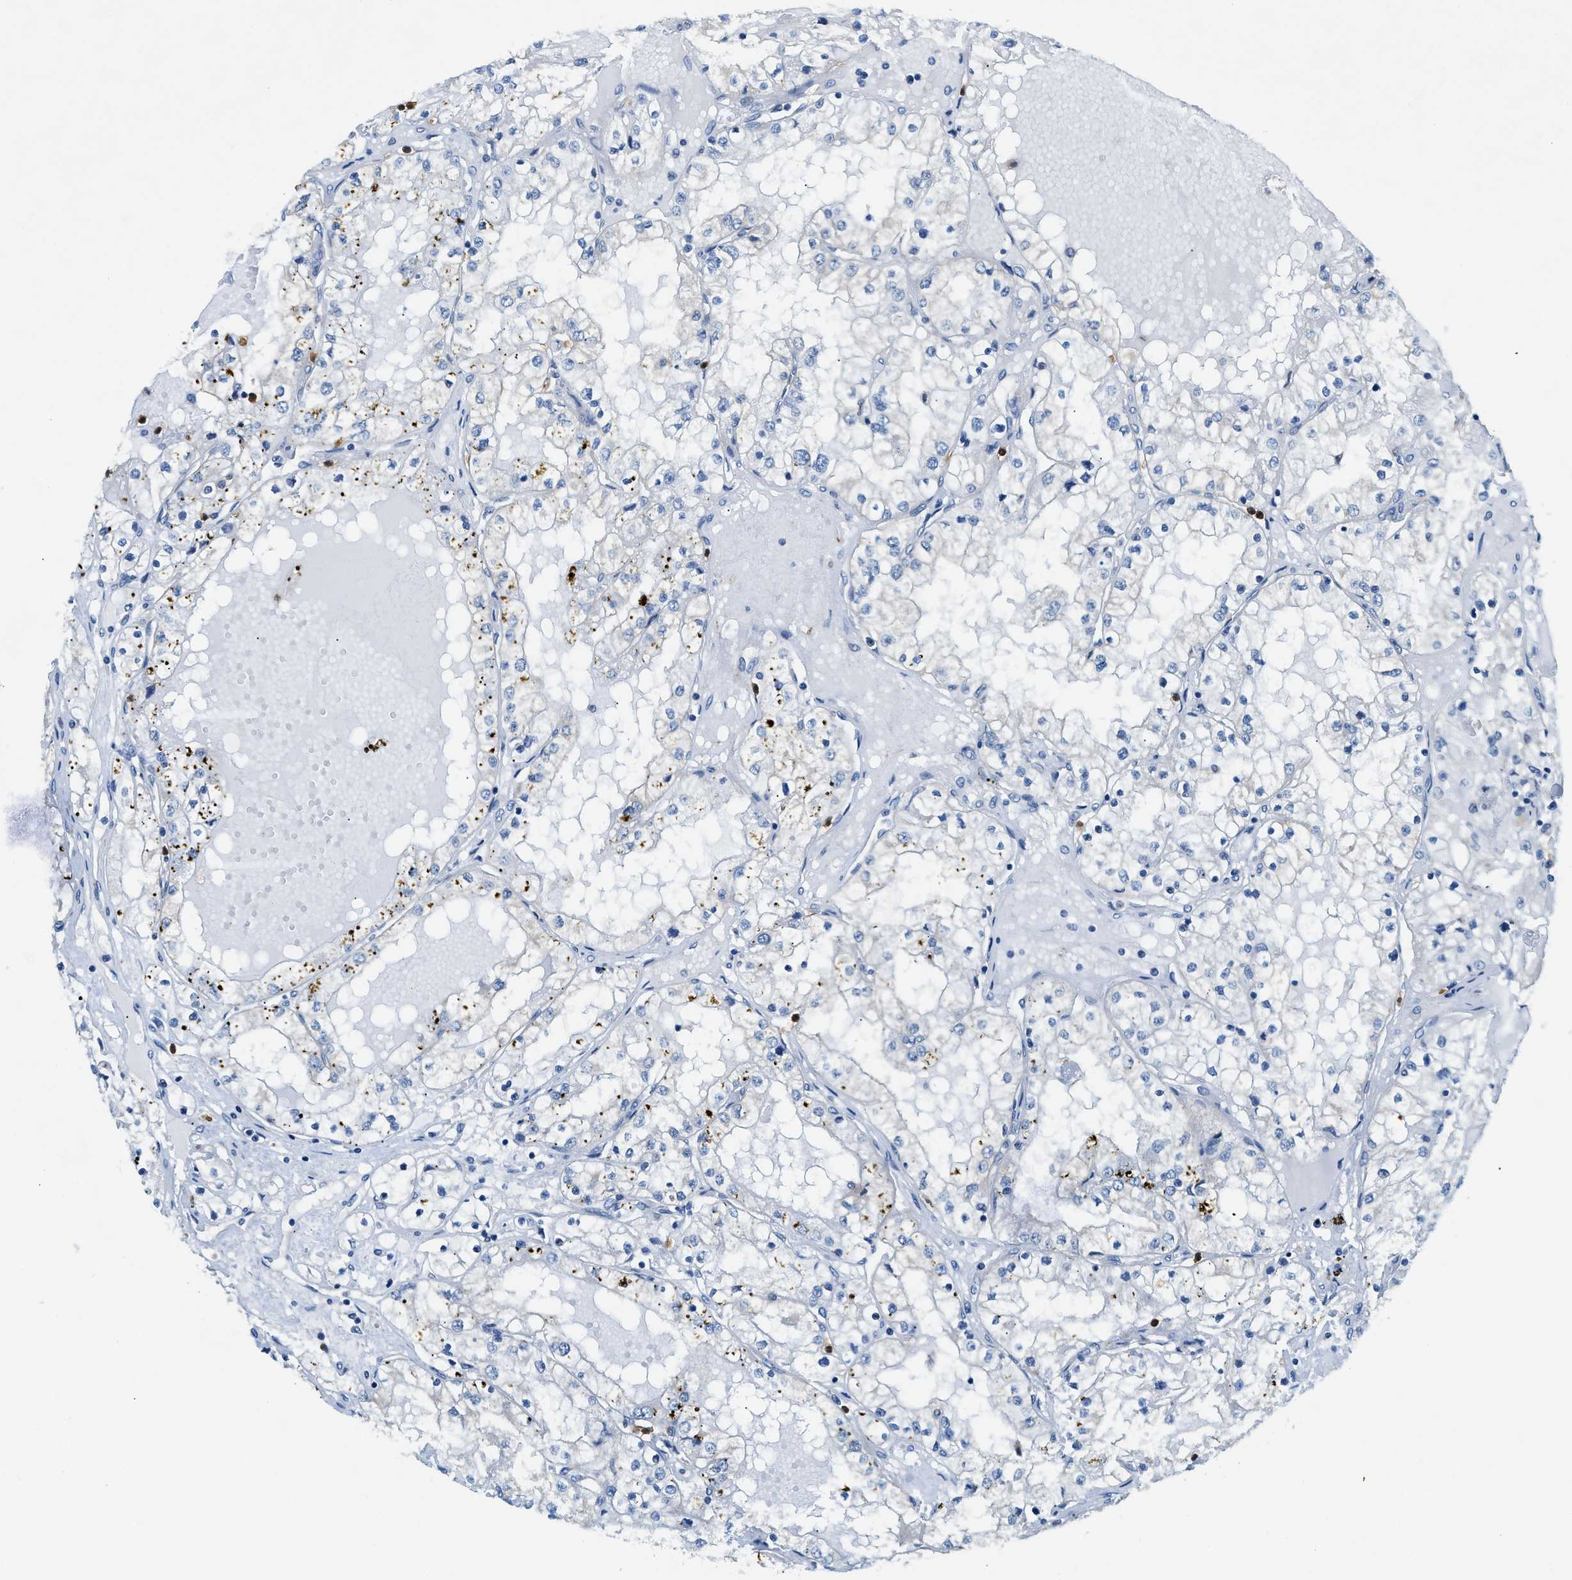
{"staining": {"intensity": "negative", "quantity": "none", "location": "none"}, "tissue": "renal cancer", "cell_type": "Tumor cells", "image_type": "cancer", "snomed": [{"axis": "morphology", "description": "Adenocarcinoma, NOS"}, {"axis": "topography", "description": "Kidney"}], "caption": "An immunohistochemistry image of renal cancer (adenocarcinoma) is shown. There is no staining in tumor cells of renal cancer (adenocarcinoma).", "gene": "ZDHHC13", "patient": {"sex": "male", "age": 68}}